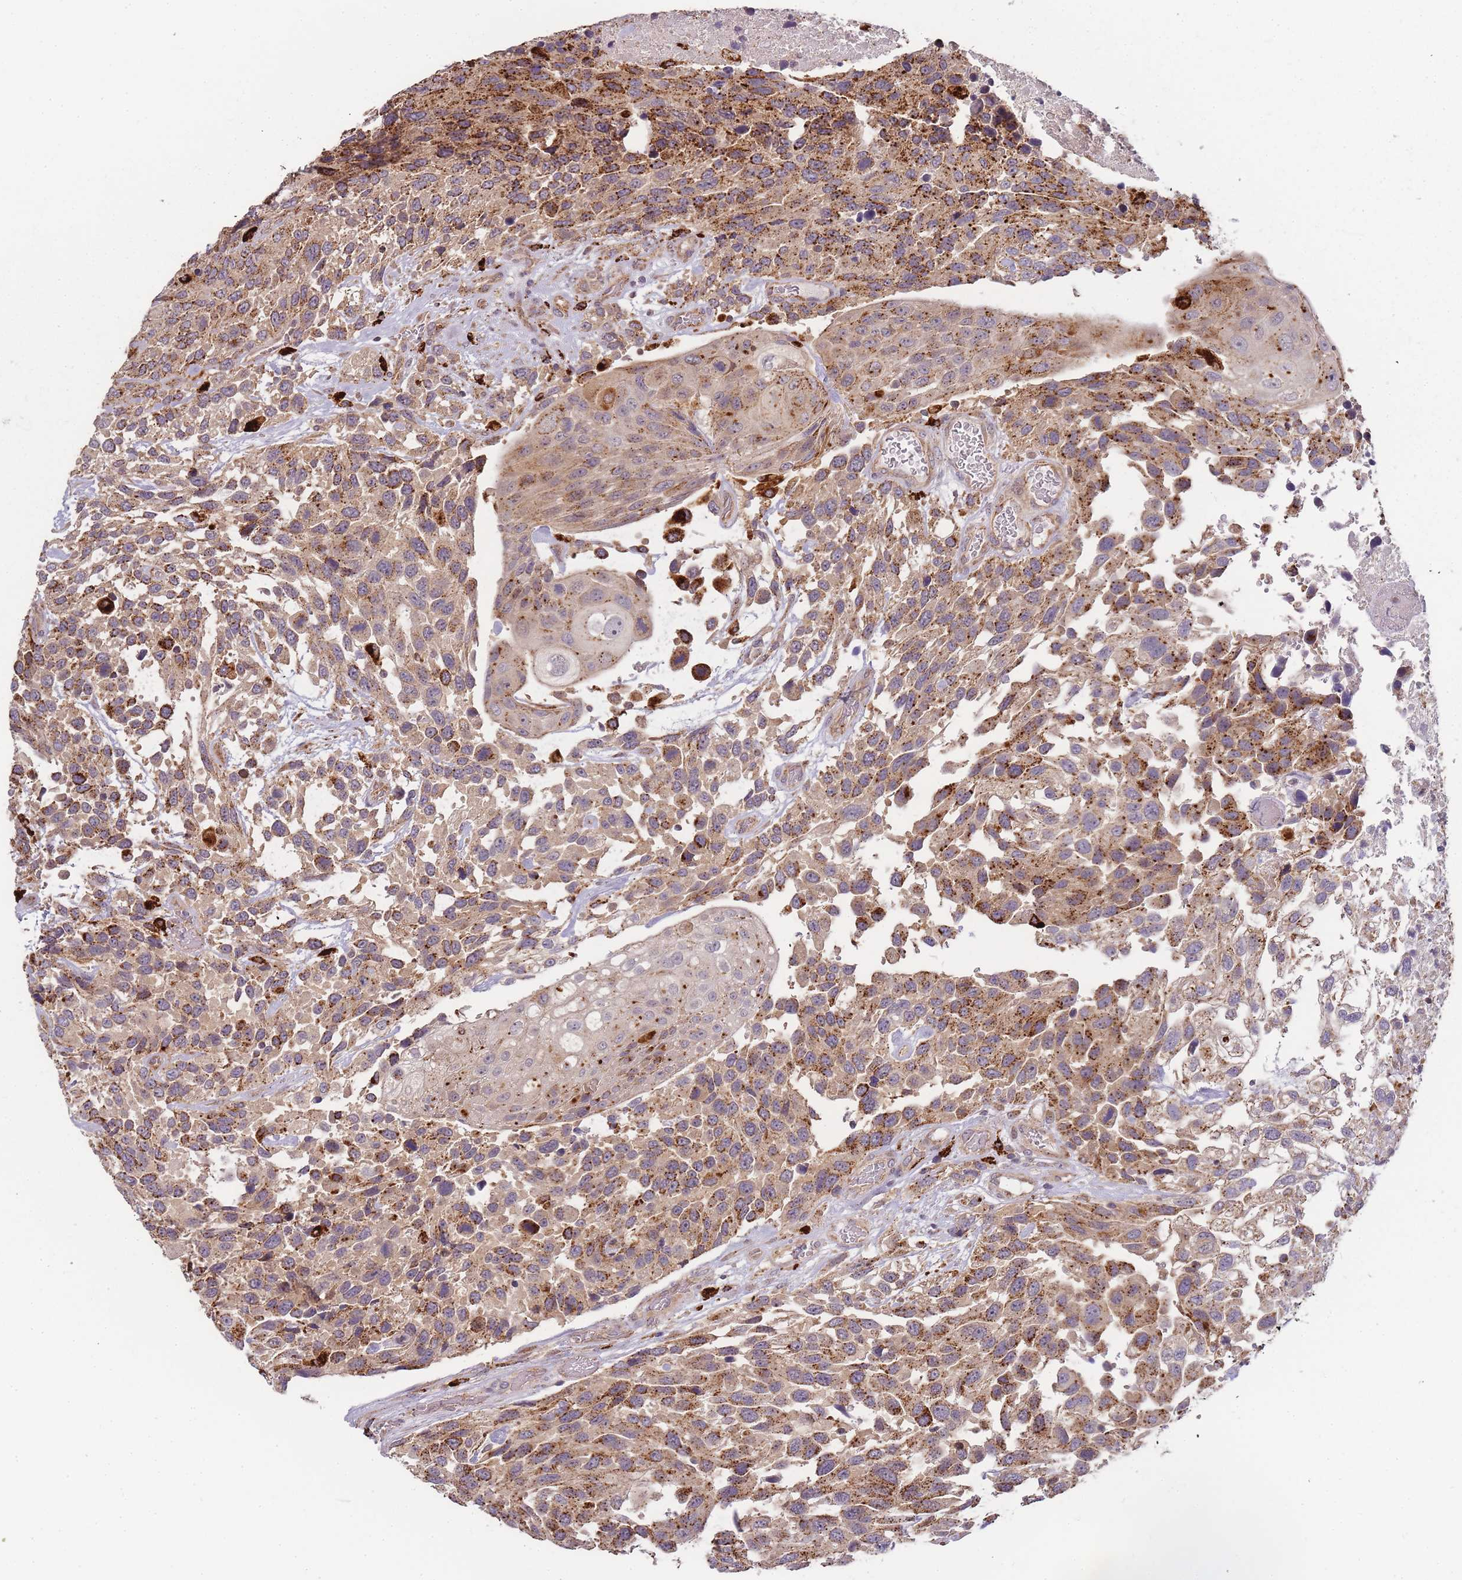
{"staining": {"intensity": "moderate", "quantity": ">75%", "location": "cytoplasmic/membranous"}, "tissue": "urothelial cancer", "cell_type": "Tumor cells", "image_type": "cancer", "snomed": [{"axis": "morphology", "description": "Urothelial carcinoma, High grade"}, {"axis": "topography", "description": "Urinary bladder"}], "caption": "Protein analysis of urothelial cancer tissue demonstrates moderate cytoplasmic/membranous positivity in about >75% of tumor cells.", "gene": "ATG5", "patient": {"sex": "female", "age": 70}}